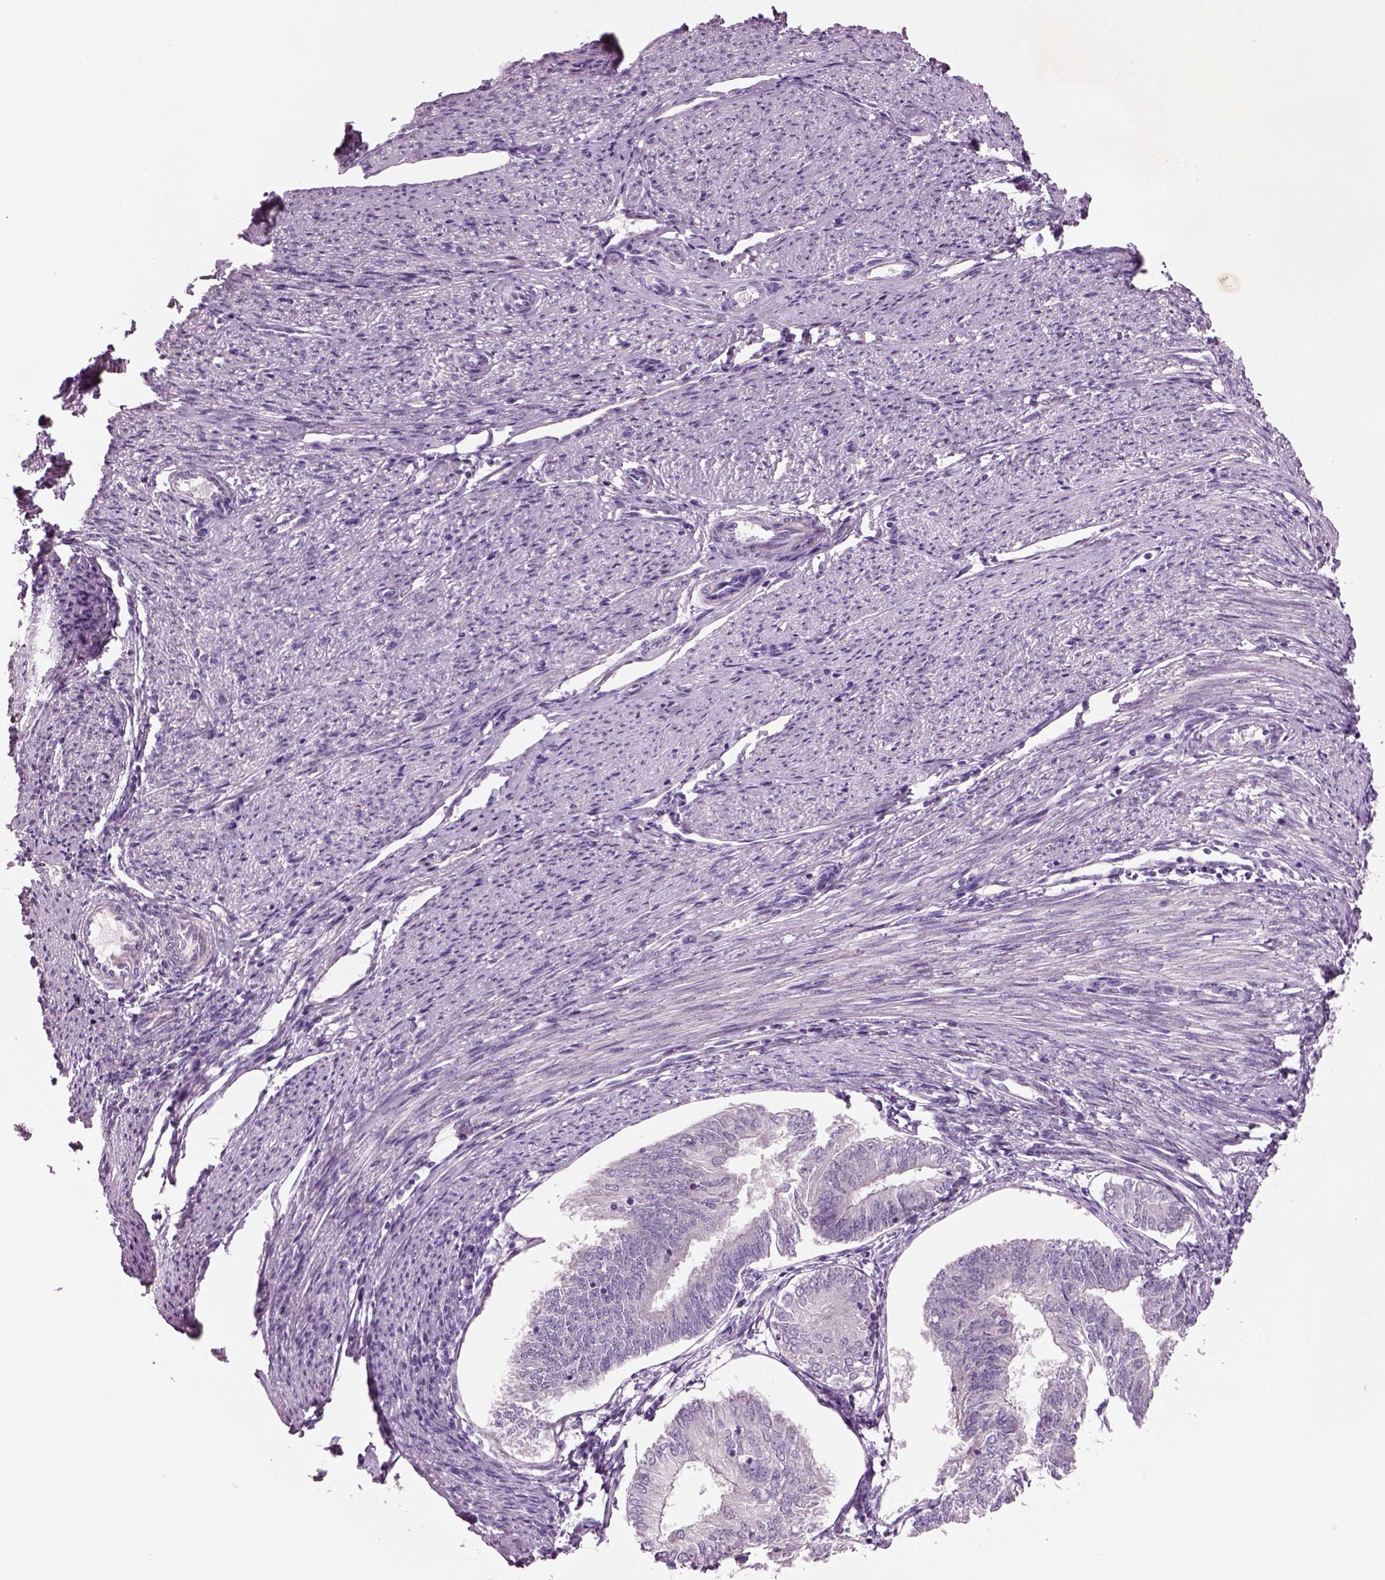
{"staining": {"intensity": "negative", "quantity": "none", "location": "none"}, "tissue": "endometrial cancer", "cell_type": "Tumor cells", "image_type": "cancer", "snomed": [{"axis": "morphology", "description": "Adenocarcinoma, NOS"}, {"axis": "topography", "description": "Endometrium"}], "caption": "Endometrial cancer stained for a protein using IHC displays no expression tumor cells.", "gene": "PLPP7", "patient": {"sex": "female", "age": 58}}